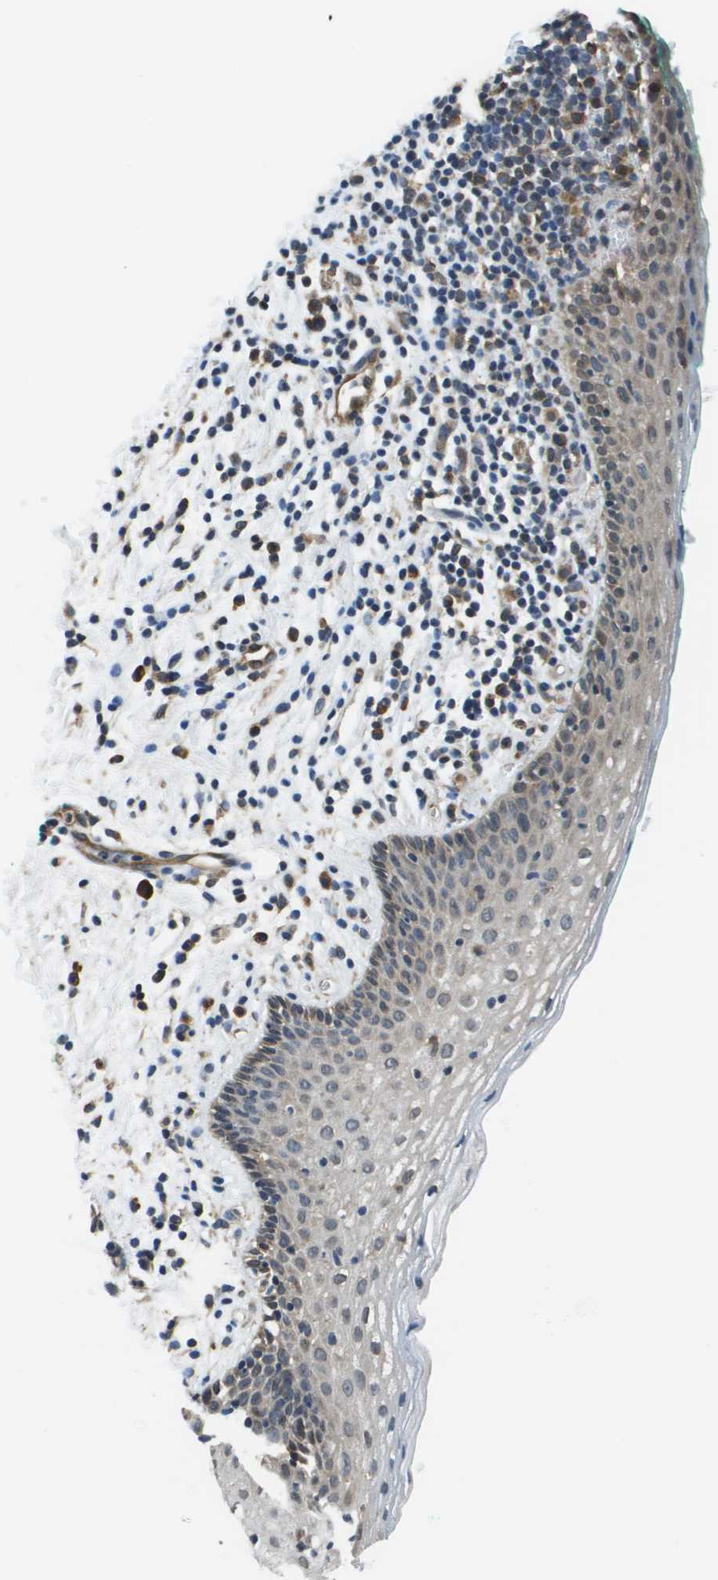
{"staining": {"intensity": "weak", "quantity": "<25%", "location": "cytoplasmic/membranous"}, "tissue": "vagina", "cell_type": "Squamous epithelial cells", "image_type": "normal", "snomed": [{"axis": "morphology", "description": "Normal tissue, NOS"}, {"axis": "topography", "description": "Vagina"}], "caption": "Squamous epithelial cells show no significant protein expression in benign vagina. (DAB immunohistochemistry (IHC), high magnification).", "gene": "SEC62", "patient": {"sex": "female", "age": 44}}